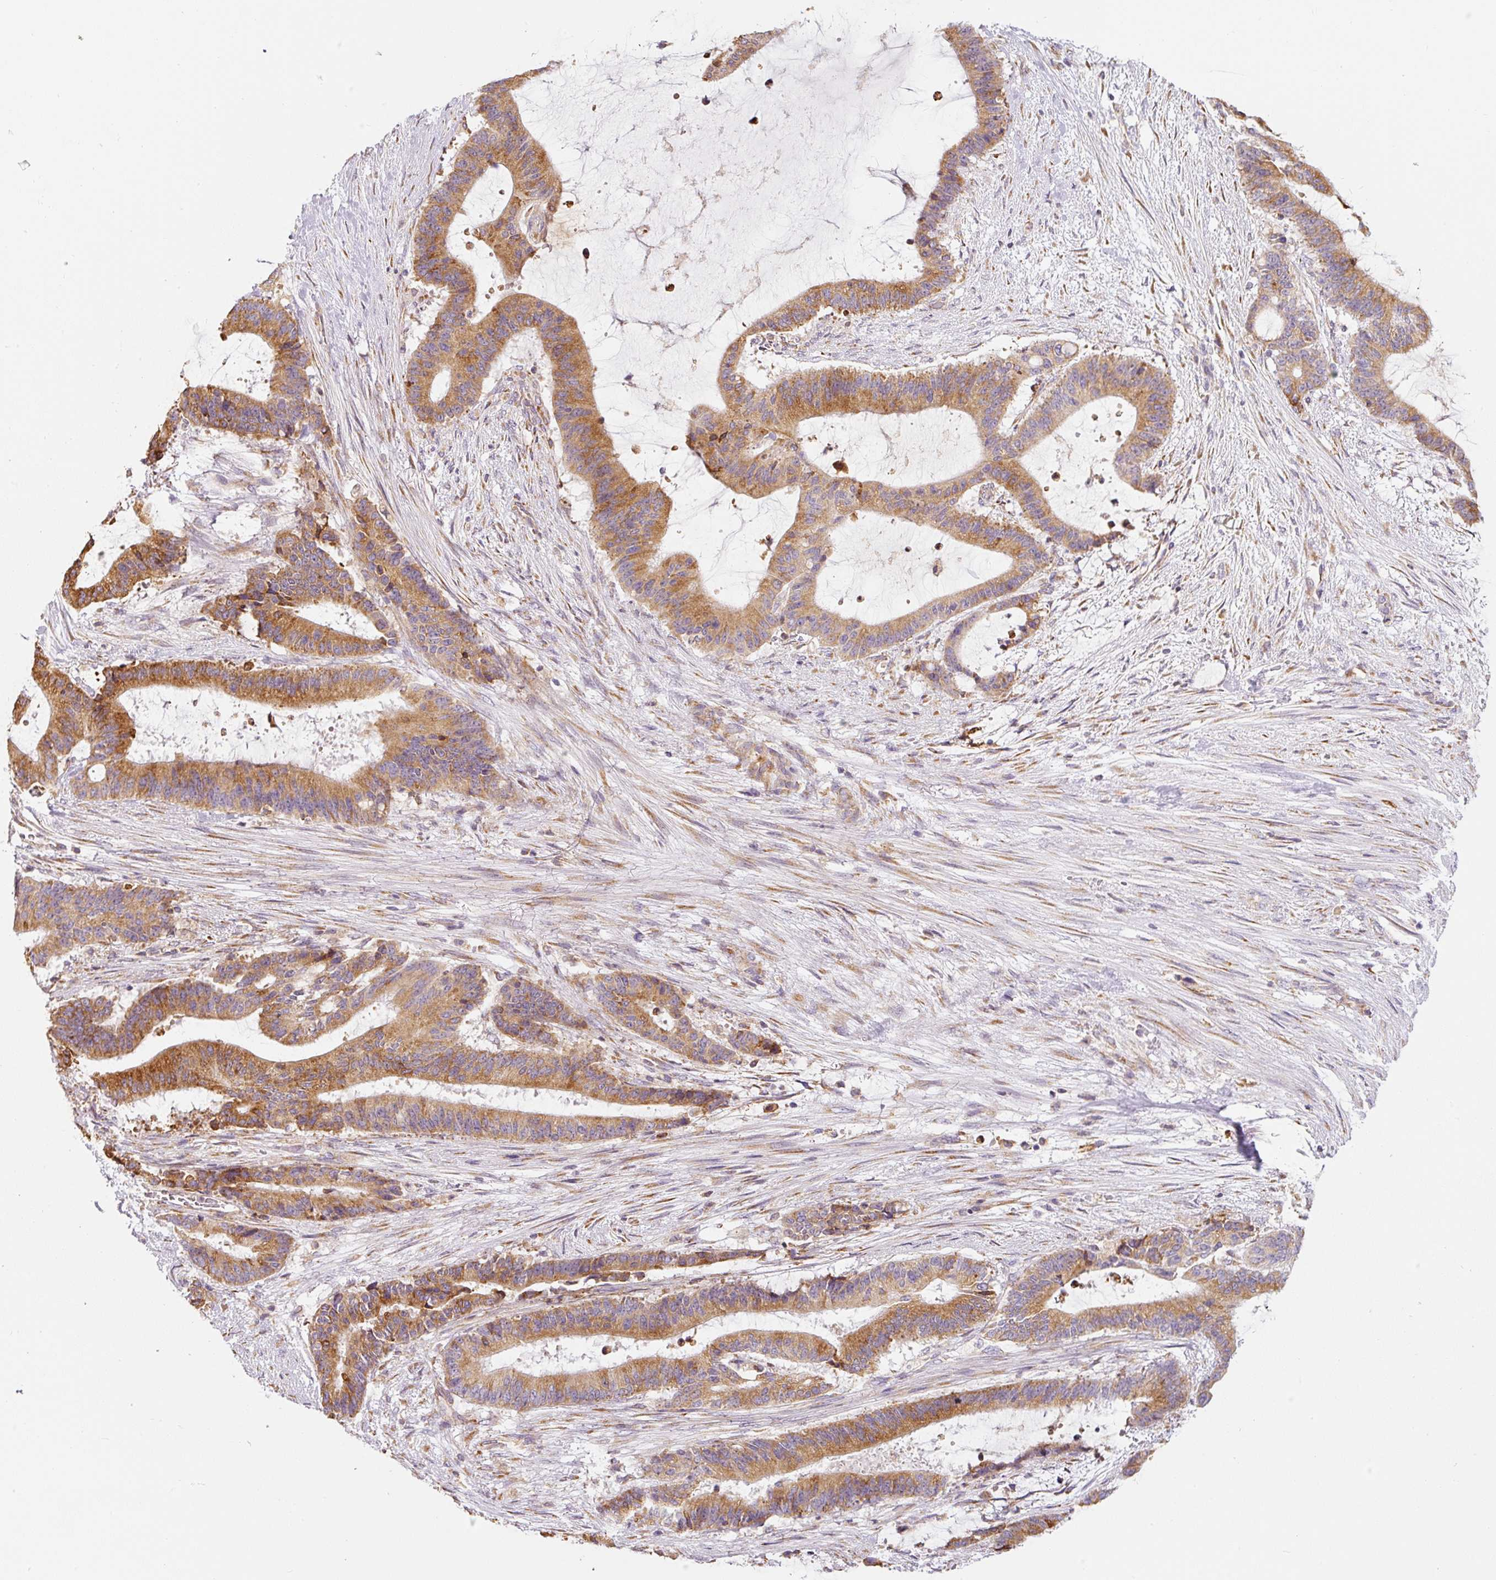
{"staining": {"intensity": "moderate", "quantity": ">75%", "location": "cytoplasmic/membranous"}, "tissue": "liver cancer", "cell_type": "Tumor cells", "image_type": "cancer", "snomed": [{"axis": "morphology", "description": "Normal tissue, NOS"}, {"axis": "morphology", "description": "Cholangiocarcinoma"}, {"axis": "topography", "description": "Liver"}, {"axis": "topography", "description": "Peripheral nerve tissue"}], "caption": "Immunohistochemistry (IHC) of liver cancer (cholangiocarcinoma) shows medium levels of moderate cytoplasmic/membranous staining in about >75% of tumor cells.", "gene": "MORN4", "patient": {"sex": "female", "age": 73}}